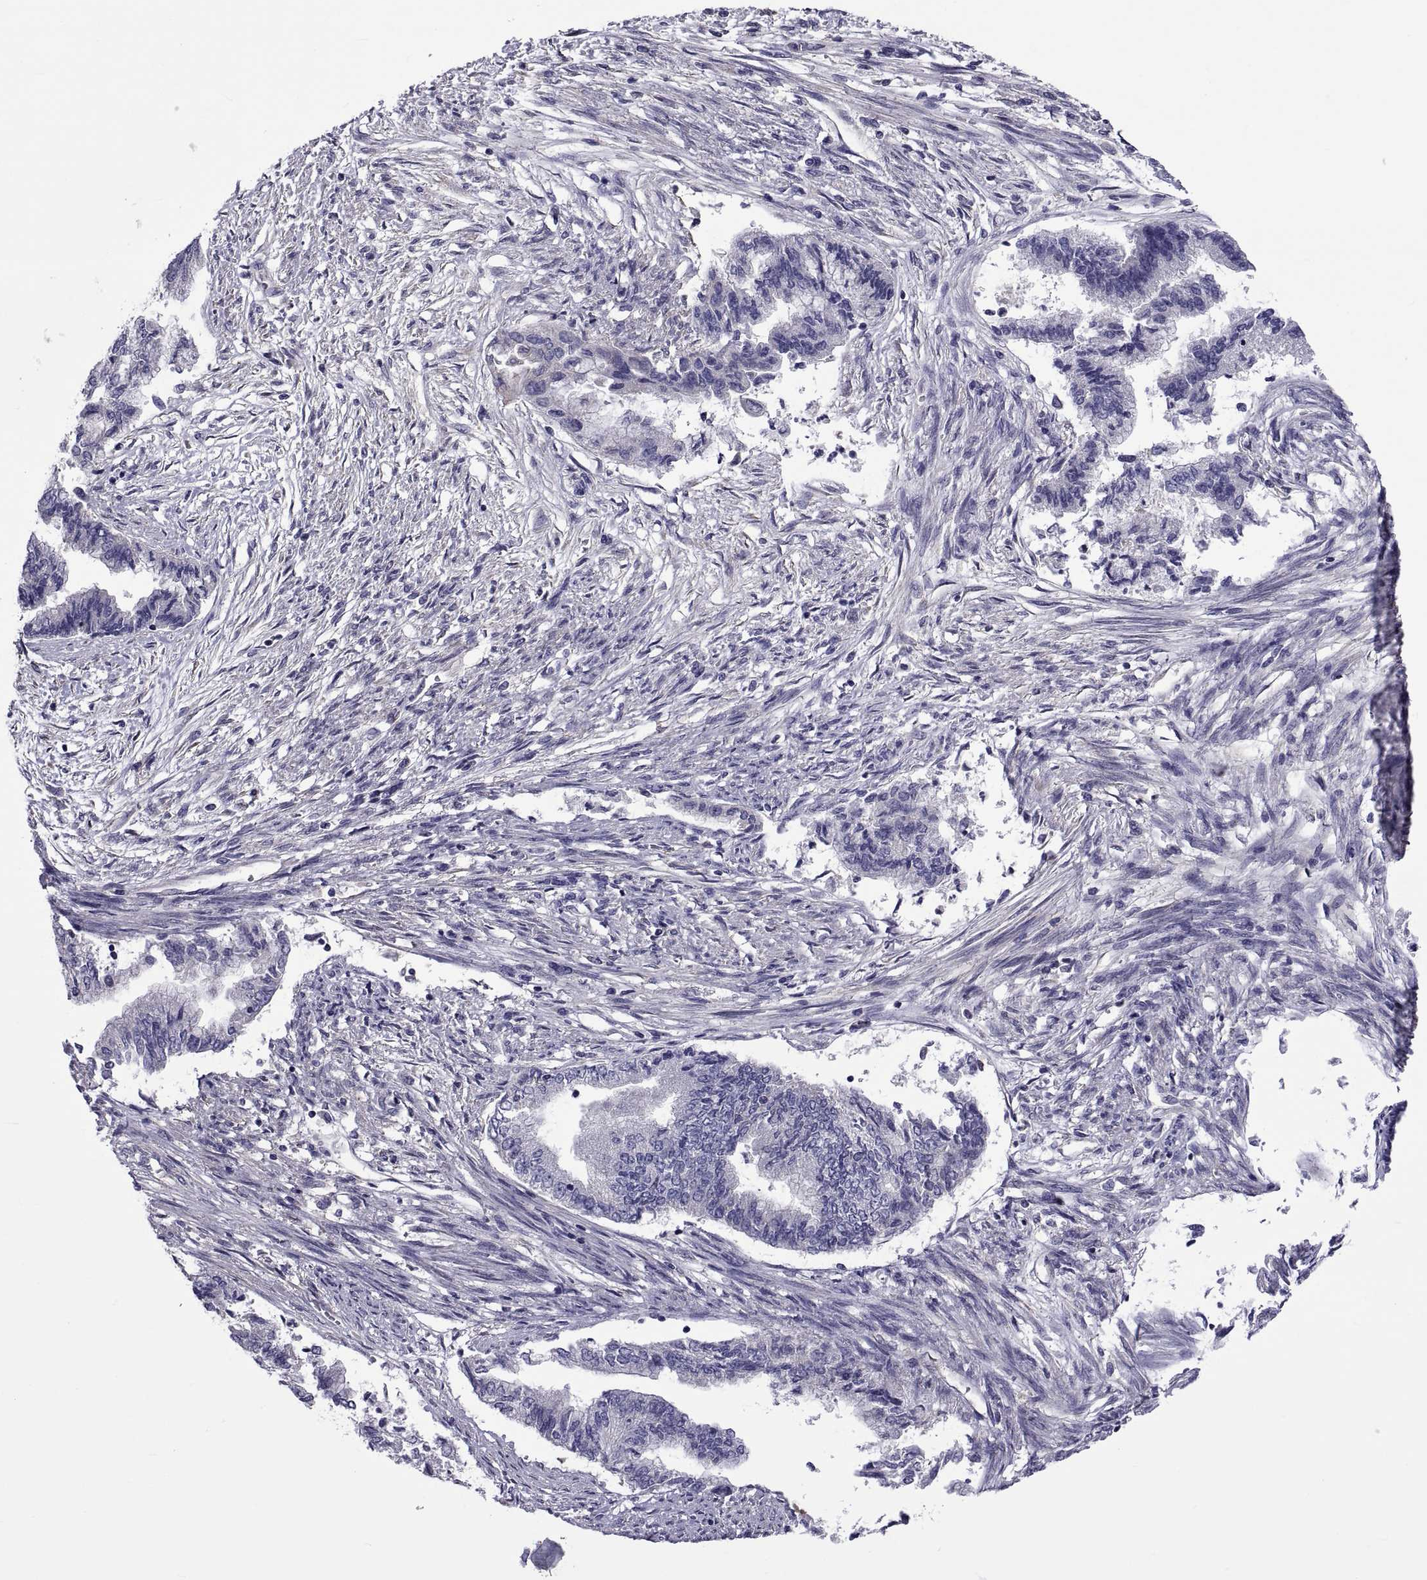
{"staining": {"intensity": "negative", "quantity": "none", "location": "none"}, "tissue": "endometrial cancer", "cell_type": "Tumor cells", "image_type": "cancer", "snomed": [{"axis": "morphology", "description": "Adenocarcinoma, NOS"}, {"axis": "topography", "description": "Endometrium"}], "caption": "Immunohistochemistry image of endometrial adenocarcinoma stained for a protein (brown), which reveals no positivity in tumor cells.", "gene": "TMC3", "patient": {"sex": "female", "age": 65}}